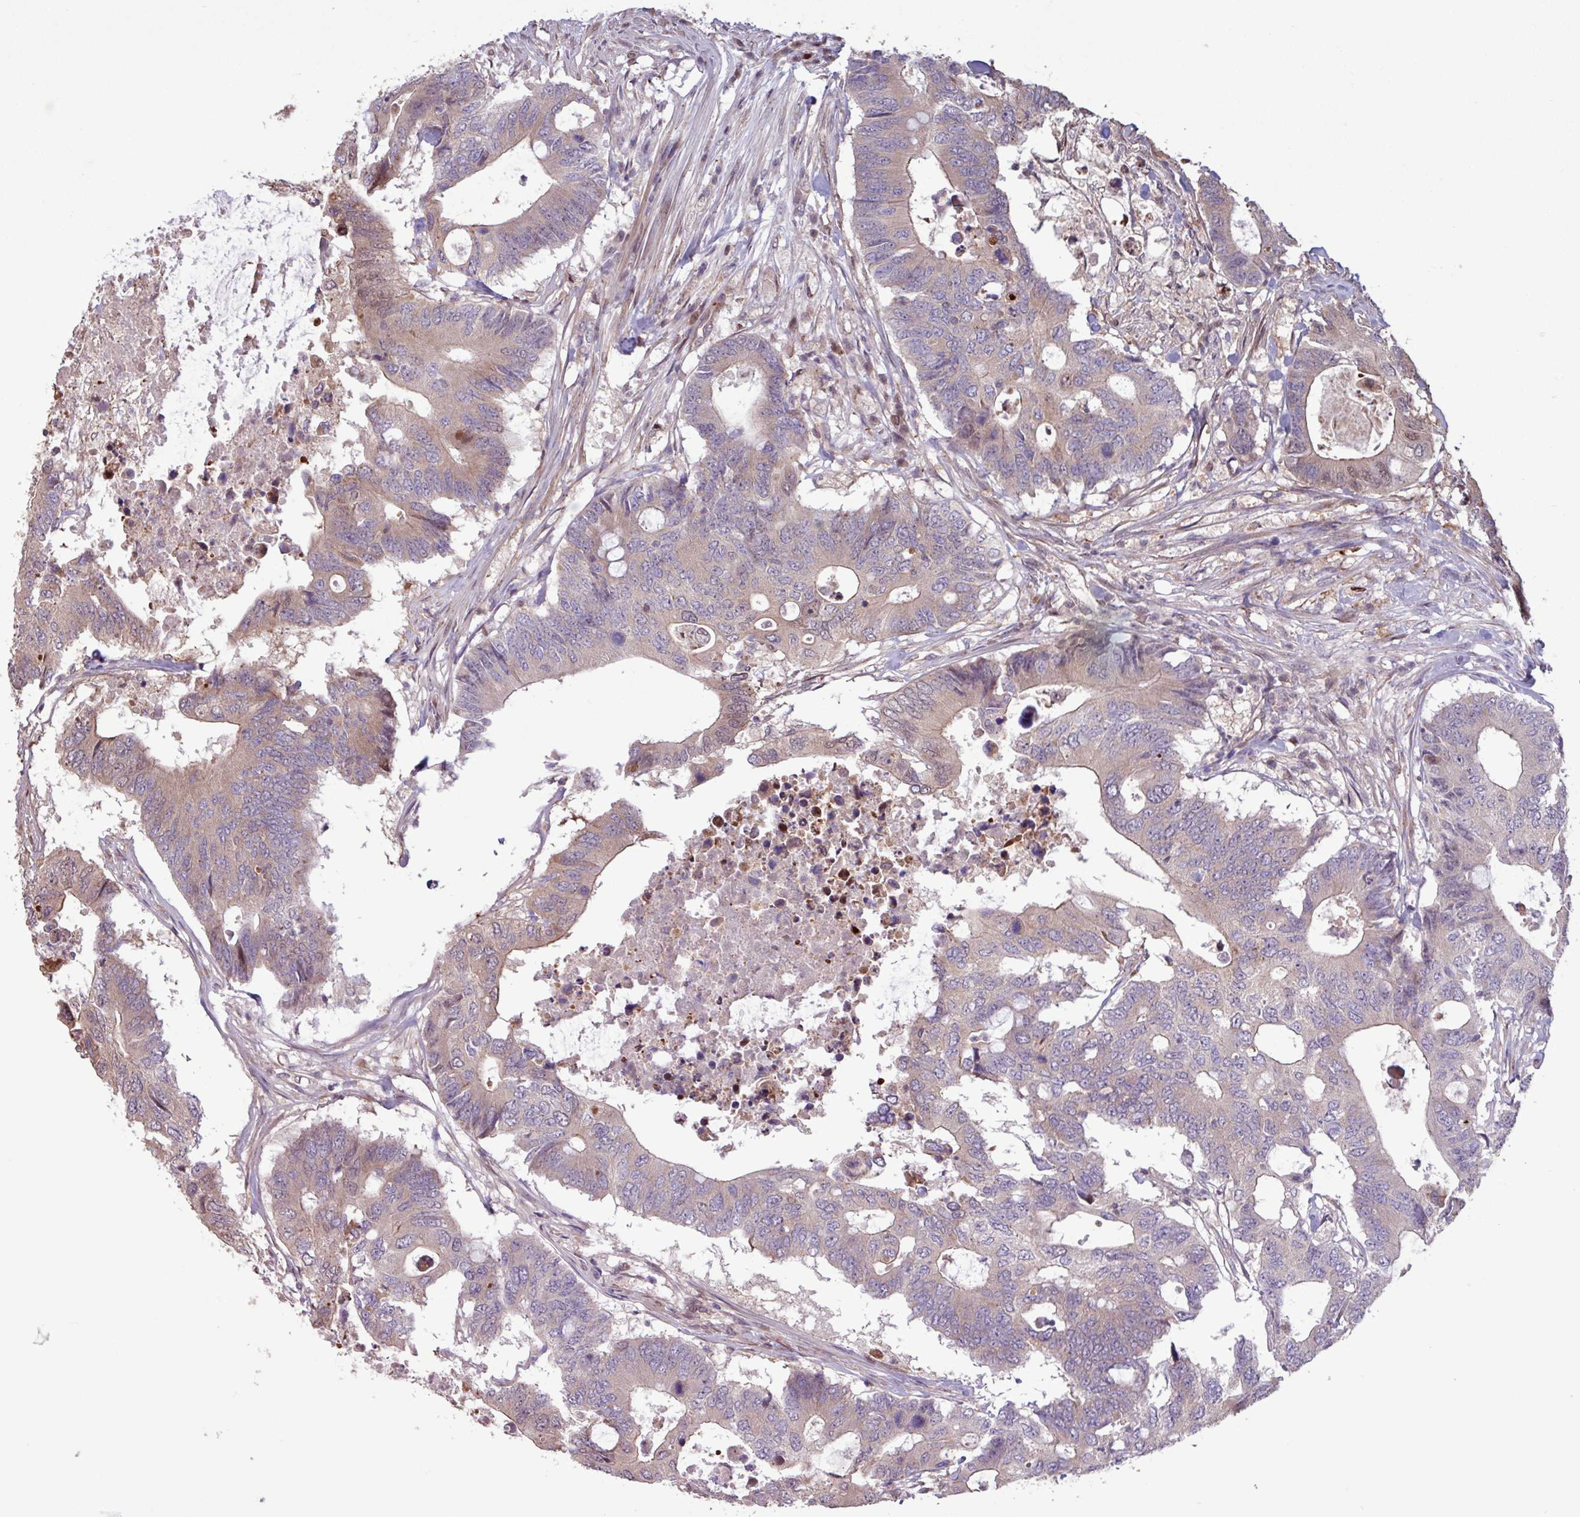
{"staining": {"intensity": "weak", "quantity": "25%-75%", "location": "cytoplasmic/membranous"}, "tissue": "colorectal cancer", "cell_type": "Tumor cells", "image_type": "cancer", "snomed": [{"axis": "morphology", "description": "Adenocarcinoma, NOS"}, {"axis": "topography", "description": "Colon"}], "caption": "Weak cytoplasmic/membranous positivity is appreciated in about 25%-75% of tumor cells in colorectal cancer (adenocarcinoma).", "gene": "PDPR", "patient": {"sex": "male", "age": 71}}